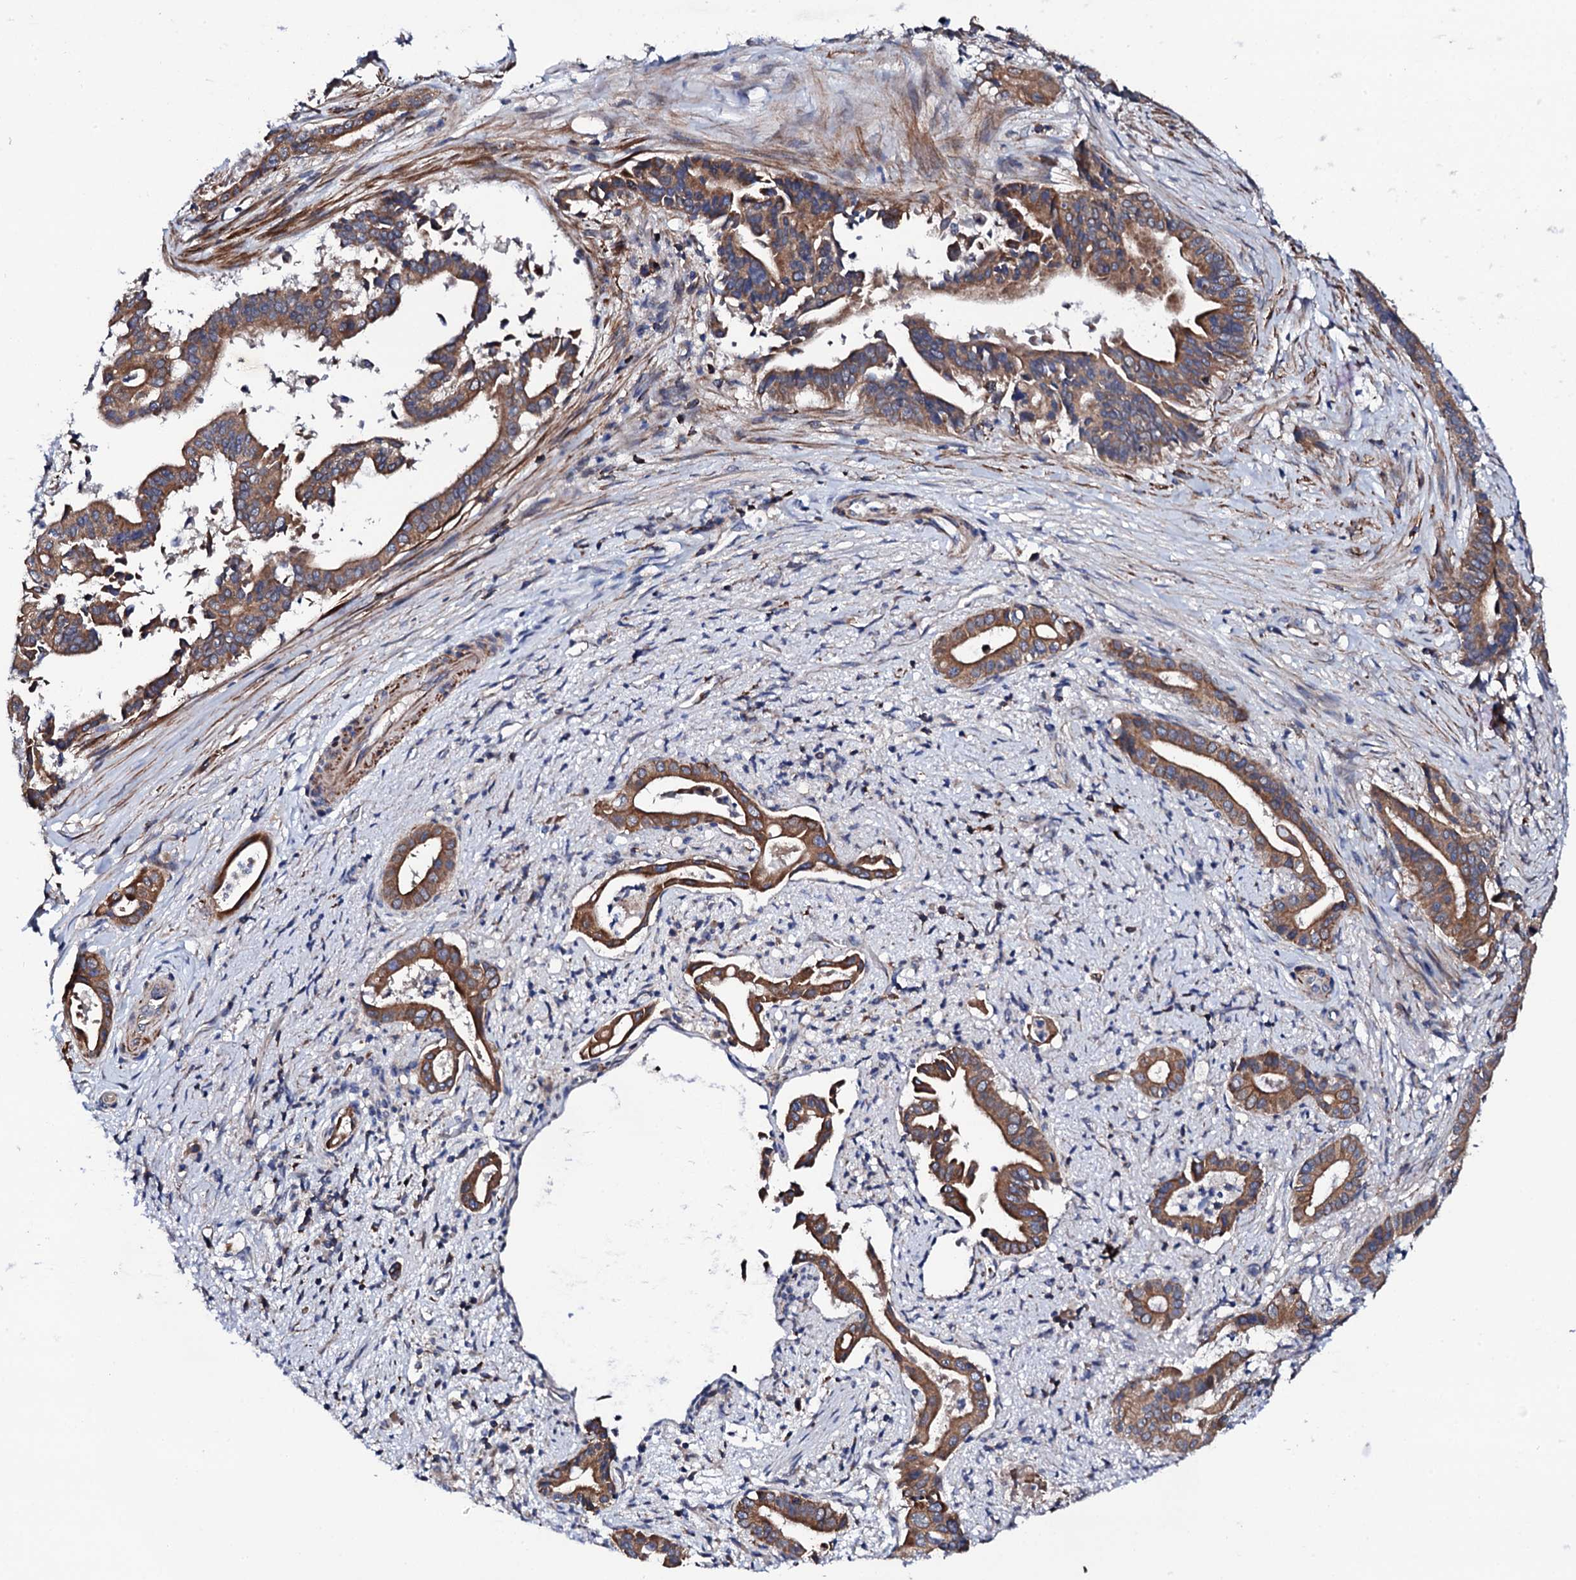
{"staining": {"intensity": "moderate", "quantity": ">75%", "location": "cytoplasmic/membranous"}, "tissue": "pancreatic cancer", "cell_type": "Tumor cells", "image_type": "cancer", "snomed": [{"axis": "morphology", "description": "Adenocarcinoma, NOS"}, {"axis": "topography", "description": "Pancreas"}], "caption": "Protein expression analysis of pancreatic cancer shows moderate cytoplasmic/membranous expression in approximately >75% of tumor cells.", "gene": "COG4", "patient": {"sex": "female", "age": 77}}